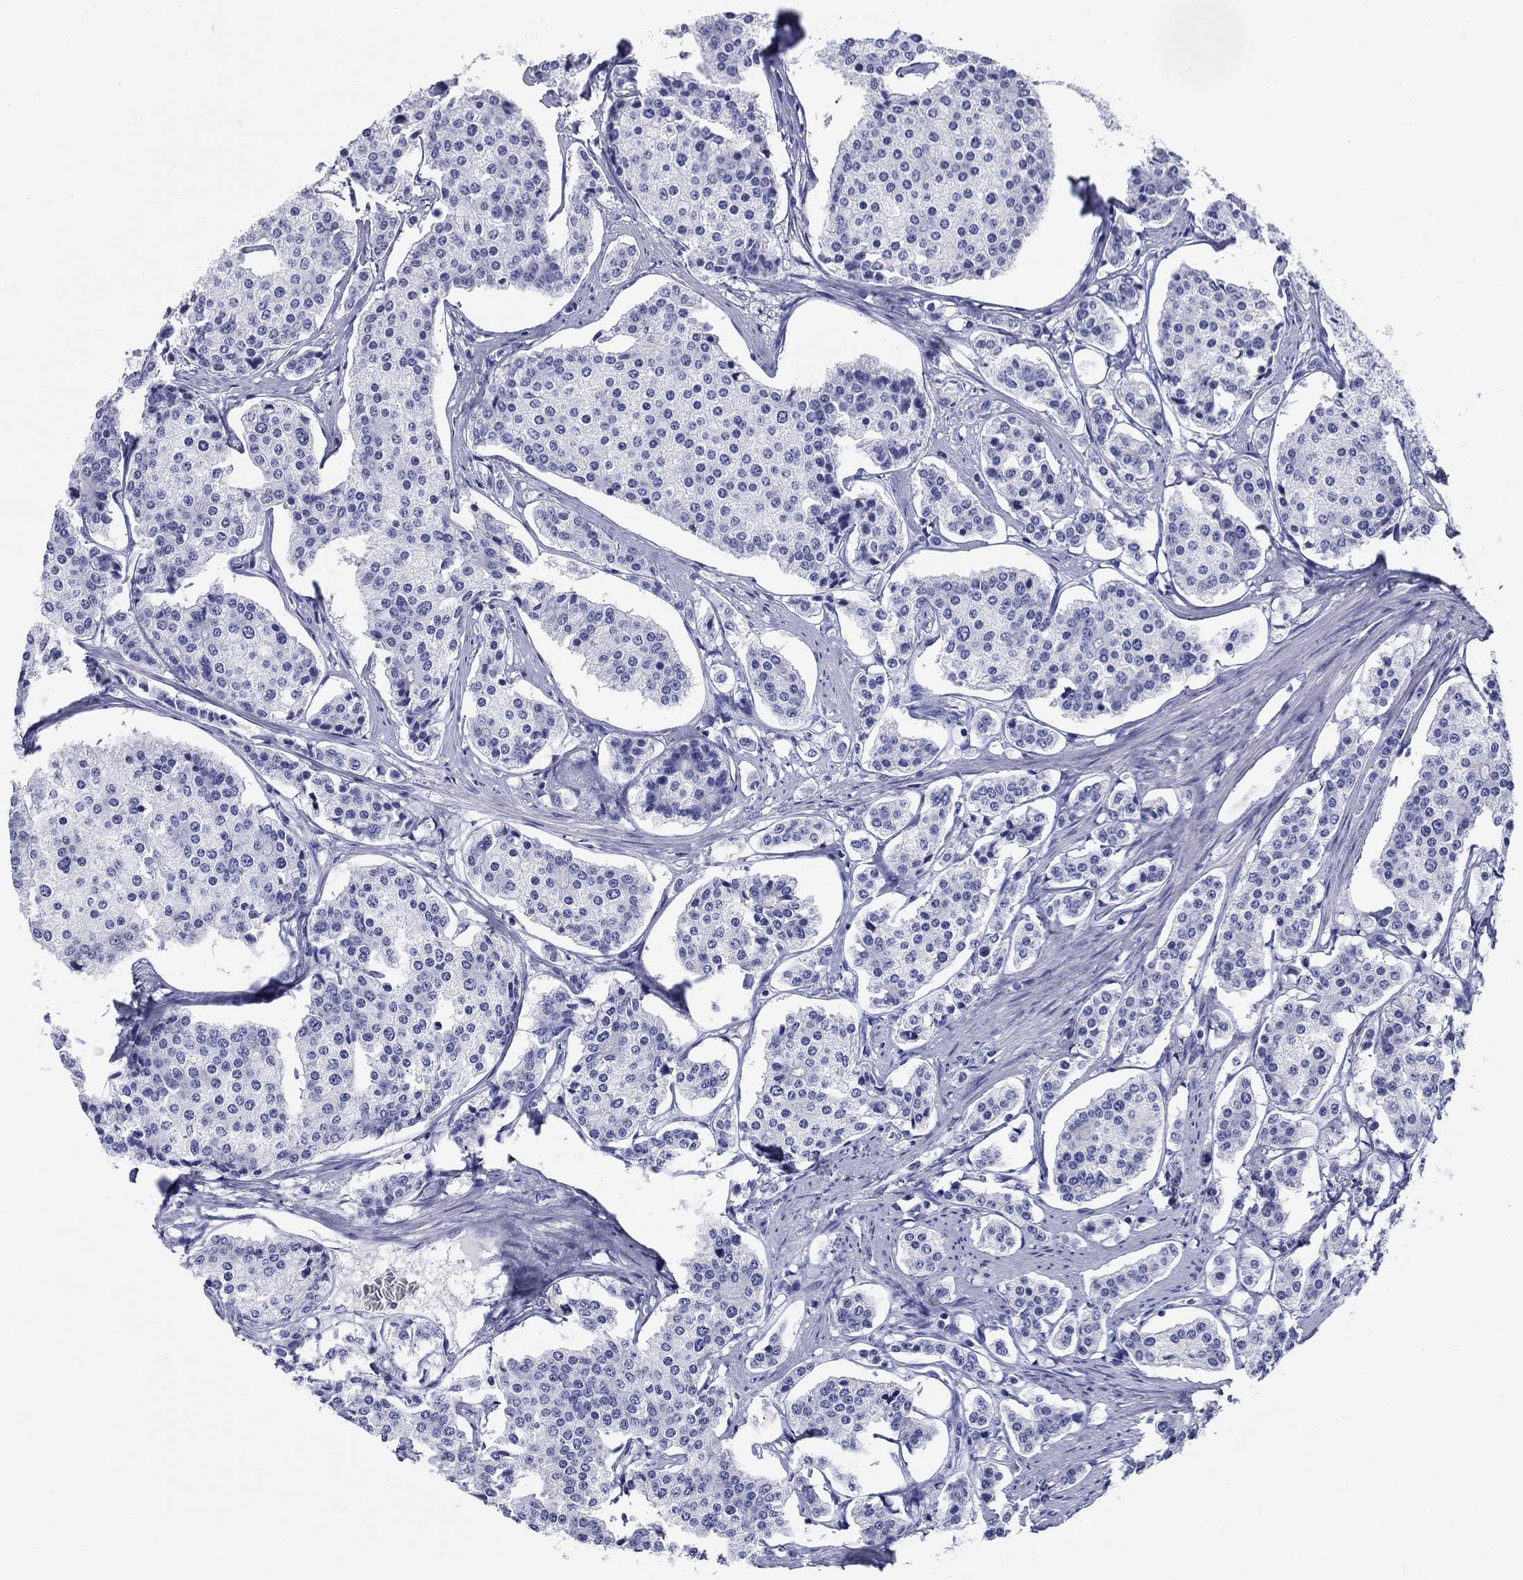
{"staining": {"intensity": "negative", "quantity": "none", "location": "none"}, "tissue": "carcinoid", "cell_type": "Tumor cells", "image_type": "cancer", "snomed": [{"axis": "morphology", "description": "Carcinoid, malignant, NOS"}, {"axis": "topography", "description": "Small intestine"}], "caption": "This is an IHC micrograph of carcinoid. There is no expression in tumor cells.", "gene": "LAMP5", "patient": {"sex": "female", "age": 65}}